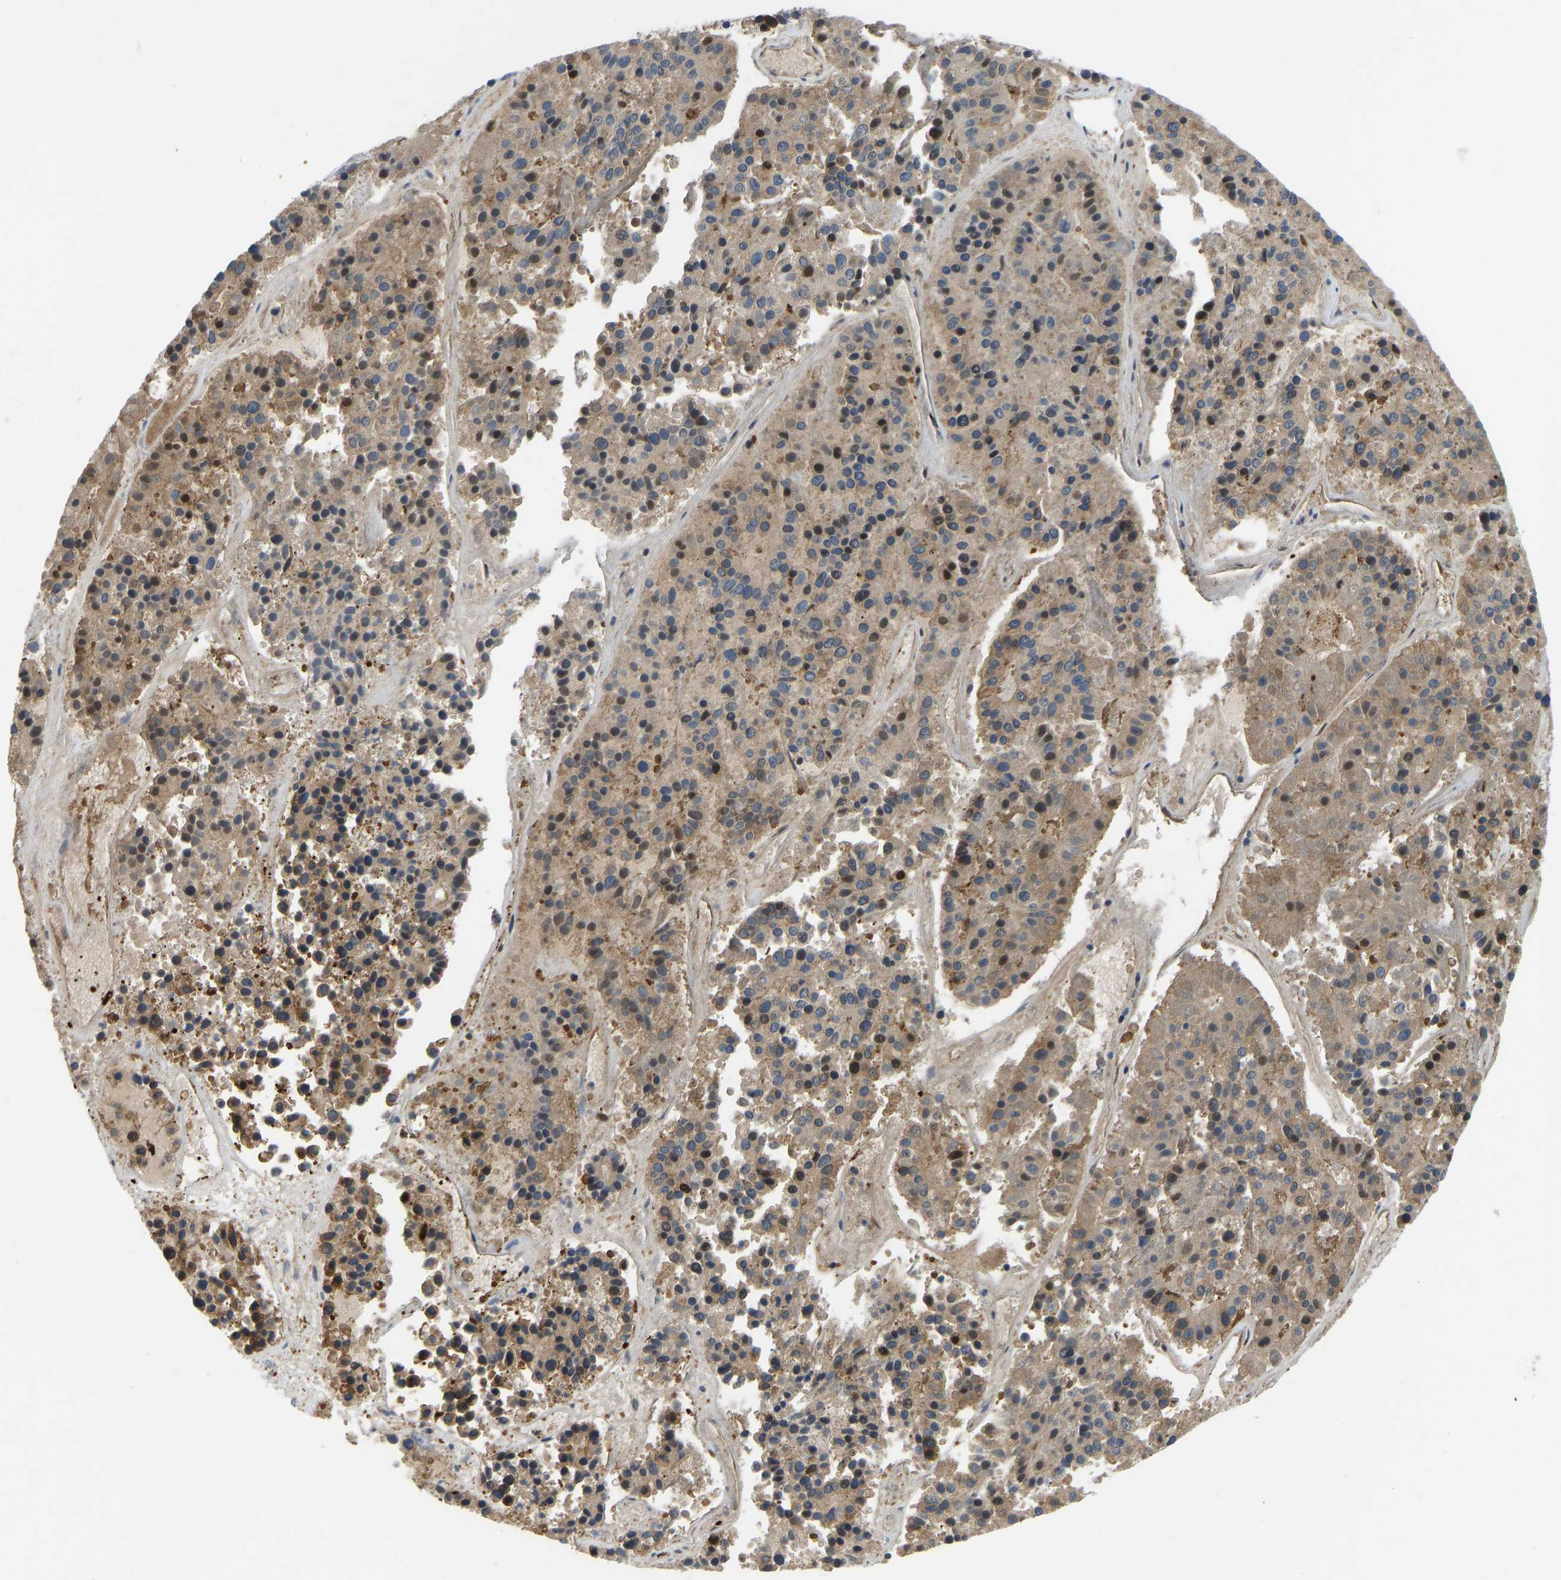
{"staining": {"intensity": "moderate", "quantity": ">75%", "location": "cytoplasmic/membranous"}, "tissue": "pancreatic cancer", "cell_type": "Tumor cells", "image_type": "cancer", "snomed": [{"axis": "morphology", "description": "Adenocarcinoma, NOS"}, {"axis": "topography", "description": "Pancreas"}], "caption": "Pancreatic adenocarcinoma stained for a protein displays moderate cytoplasmic/membranous positivity in tumor cells. The protein is stained brown, and the nuclei are stained in blue (DAB (3,3'-diaminobenzidine) IHC with brightfield microscopy, high magnification).", "gene": "RASGRF2", "patient": {"sex": "male", "age": 50}}